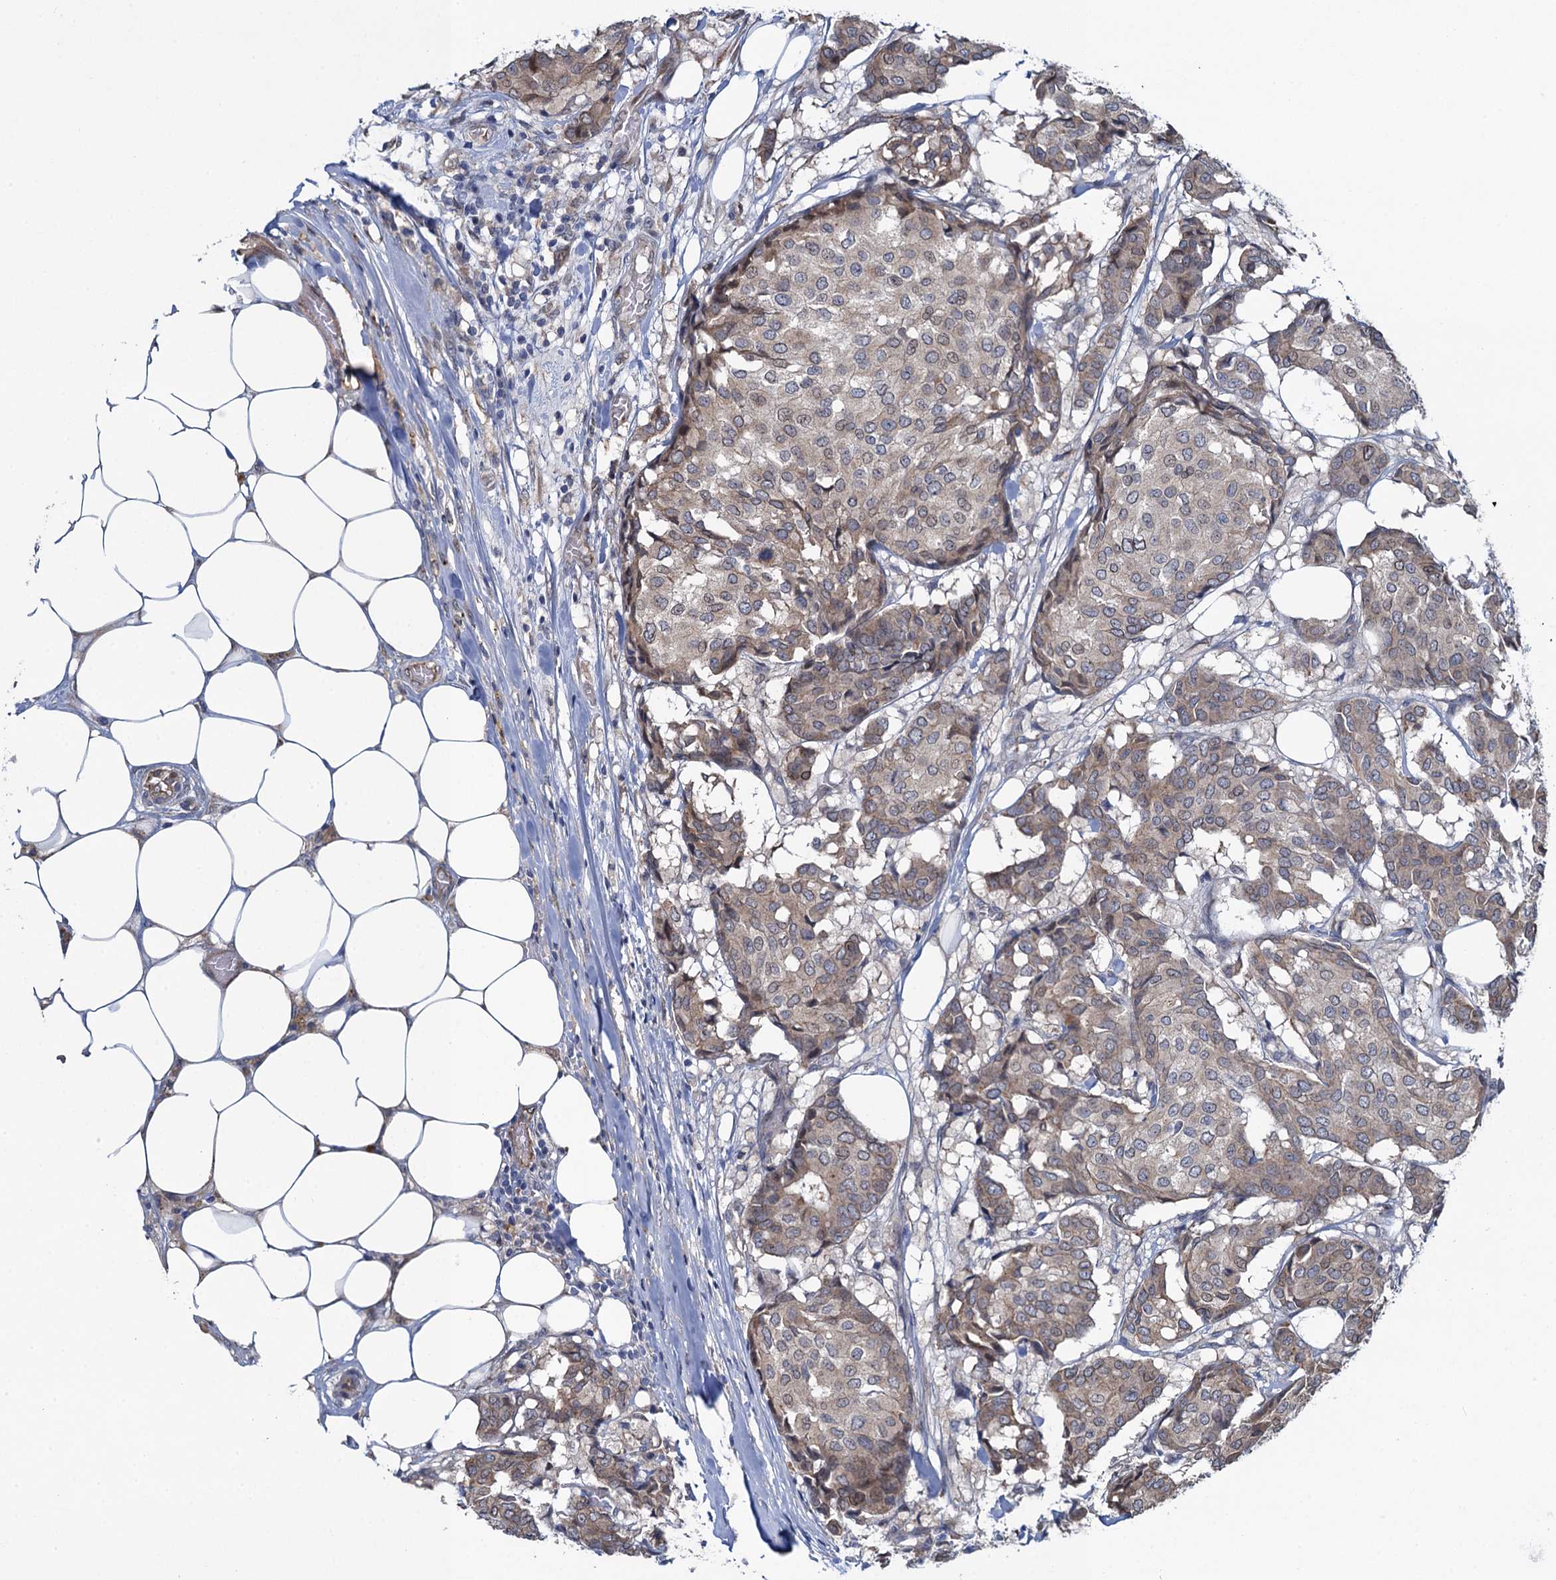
{"staining": {"intensity": "weak", "quantity": ">75%", "location": "cytoplasmic/membranous,nuclear"}, "tissue": "breast cancer", "cell_type": "Tumor cells", "image_type": "cancer", "snomed": [{"axis": "morphology", "description": "Duct carcinoma"}, {"axis": "topography", "description": "Breast"}], "caption": "Protein expression analysis of breast cancer (intraductal carcinoma) displays weak cytoplasmic/membranous and nuclear staining in about >75% of tumor cells.", "gene": "EVX2", "patient": {"sex": "female", "age": 75}}